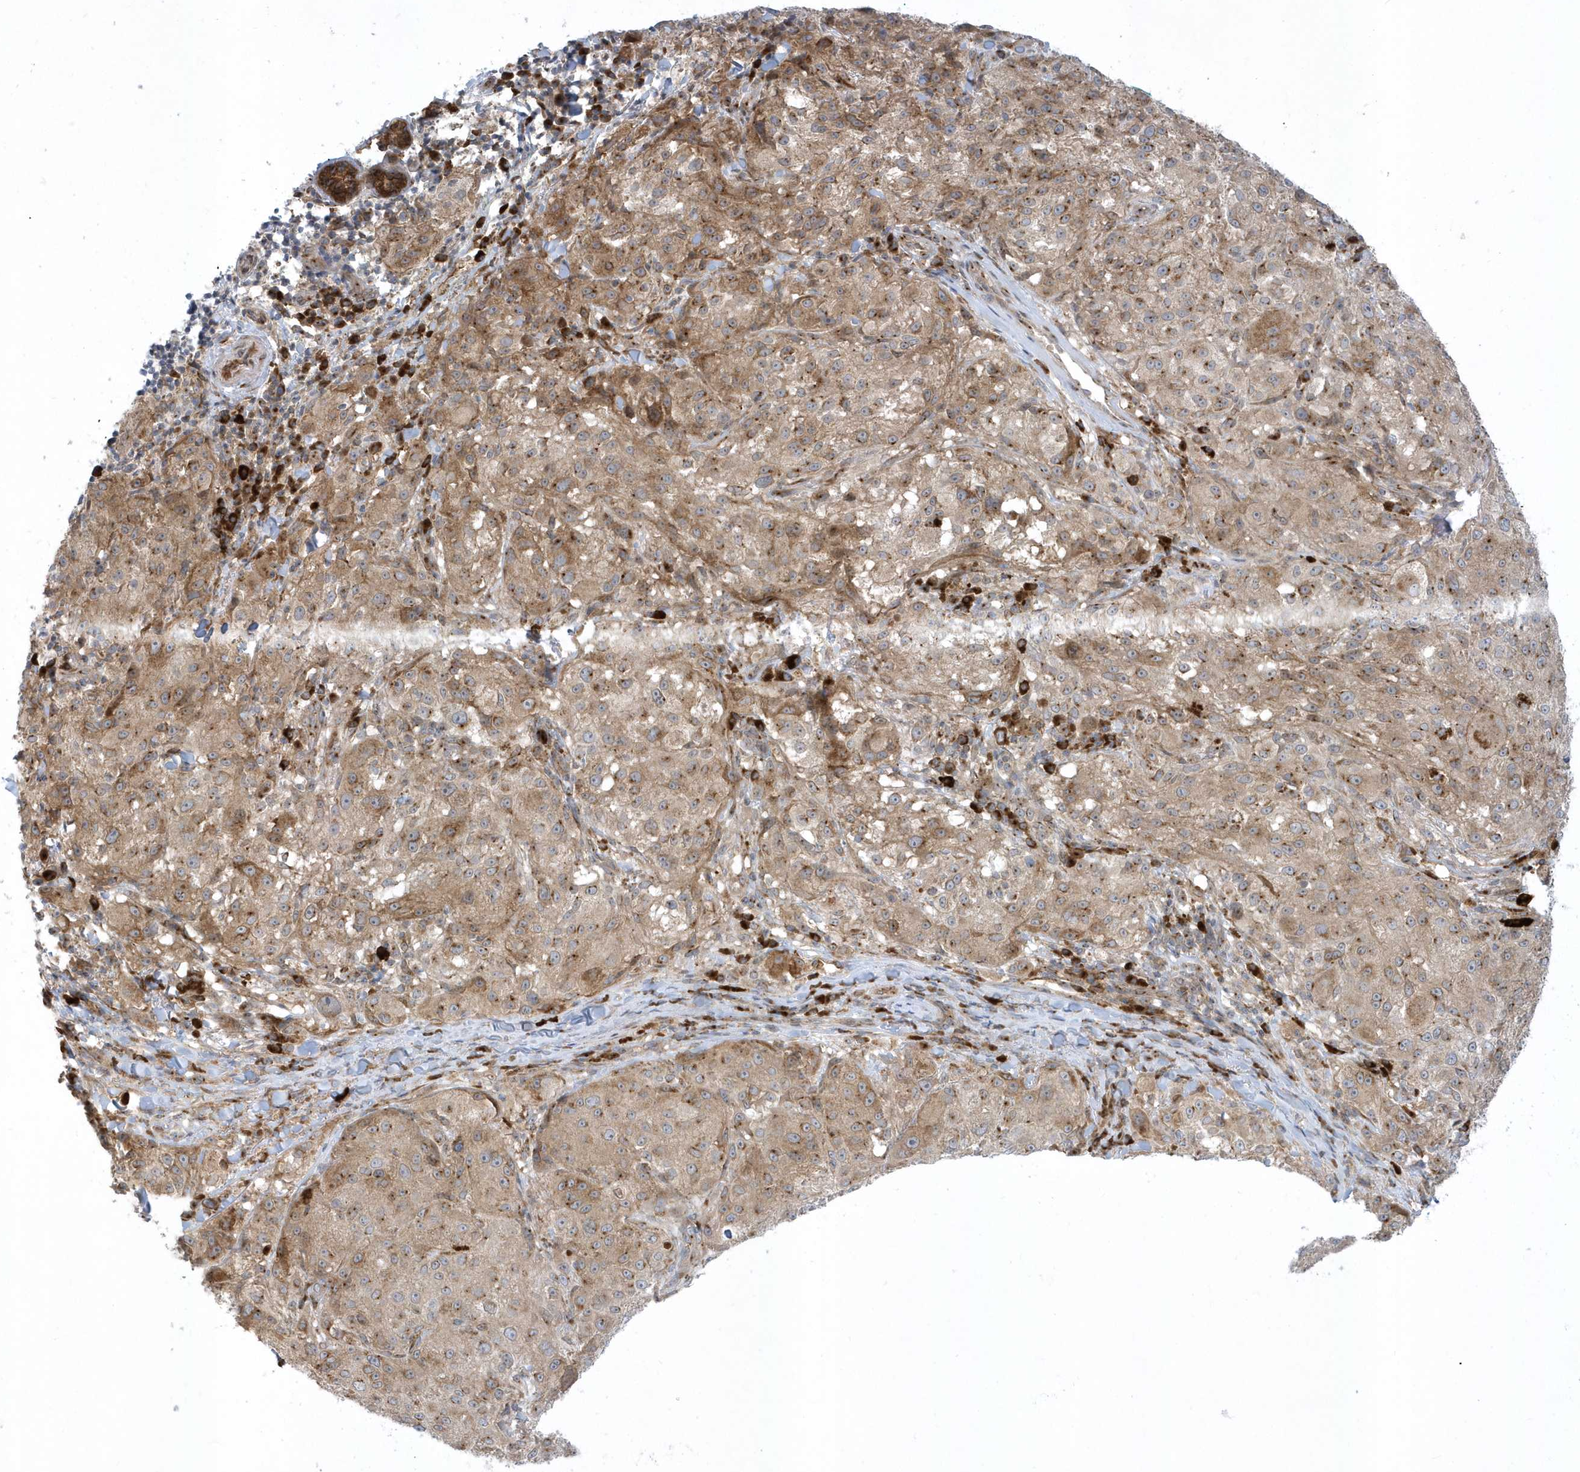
{"staining": {"intensity": "moderate", "quantity": ">75%", "location": "cytoplasmic/membranous"}, "tissue": "melanoma", "cell_type": "Tumor cells", "image_type": "cancer", "snomed": [{"axis": "morphology", "description": "Necrosis, NOS"}, {"axis": "morphology", "description": "Malignant melanoma, NOS"}, {"axis": "topography", "description": "Skin"}], "caption": "This micrograph exhibits immunohistochemistry staining of malignant melanoma, with medium moderate cytoplasmic/membranous expression in about >75% of tumor cells.", "gene": "RPP40", "patient": {"sex": "female", "age": 87}}